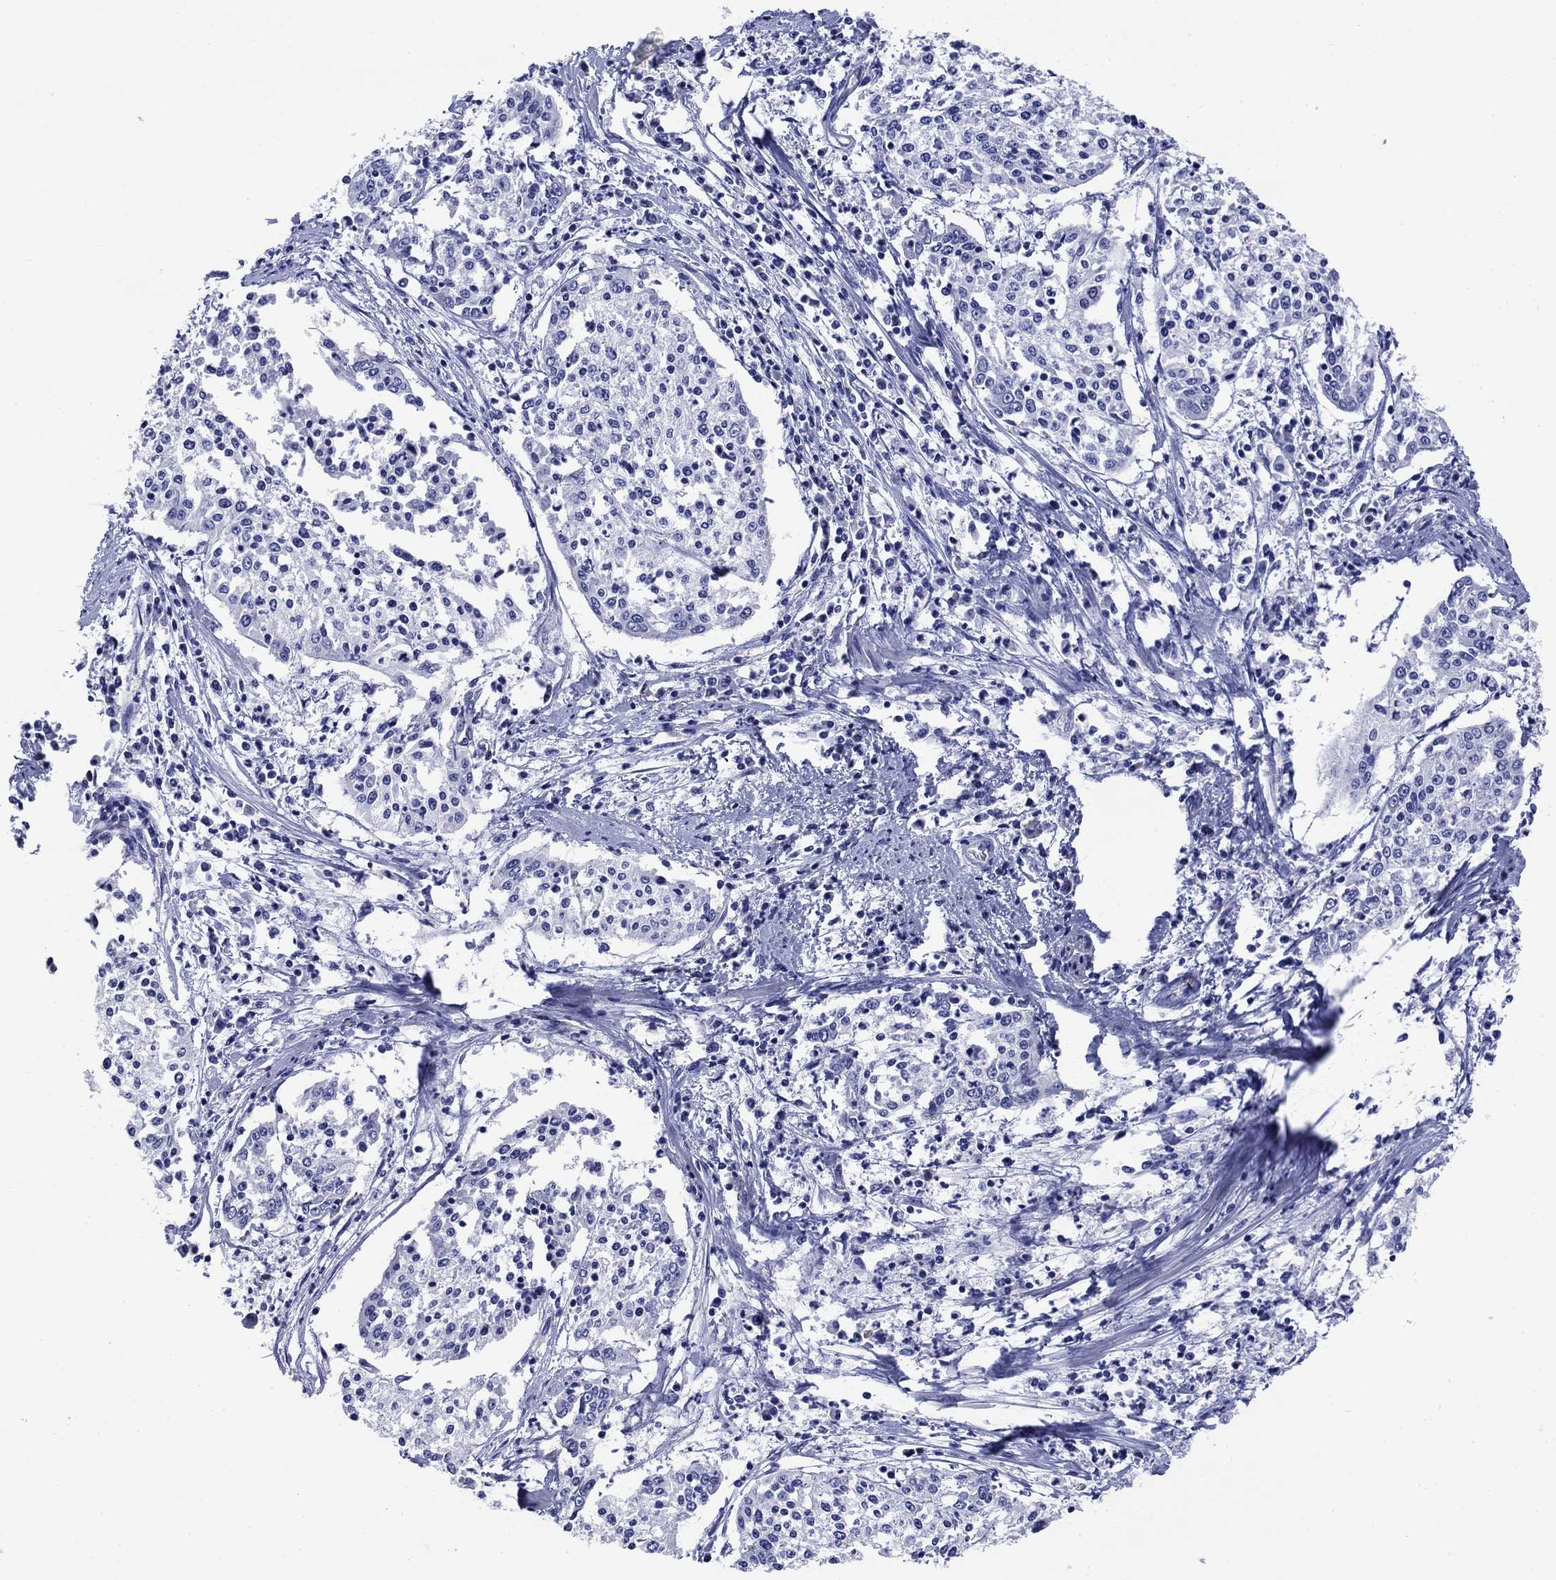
{"staining": {"intensity": "negative", "quantity": "none", "location": "none"}, "tissue": "cervical cancer", "cell_type": "Tumor cells", "image_type": "cancer", "snomed": [{"axis": "morphology", "description": "Squamous cell carcinoma, NOS"}, {"axis": "topography", "description": "Cervix"}], "caption": "This is an immunohistochemistry (IHC) photomicrograph of human cervical cancer (squamous cell carcinoma). There is no positivity in tumor cells.", "gene": "SLC1A2", "patient": {"sex": "female", "age": 41}}